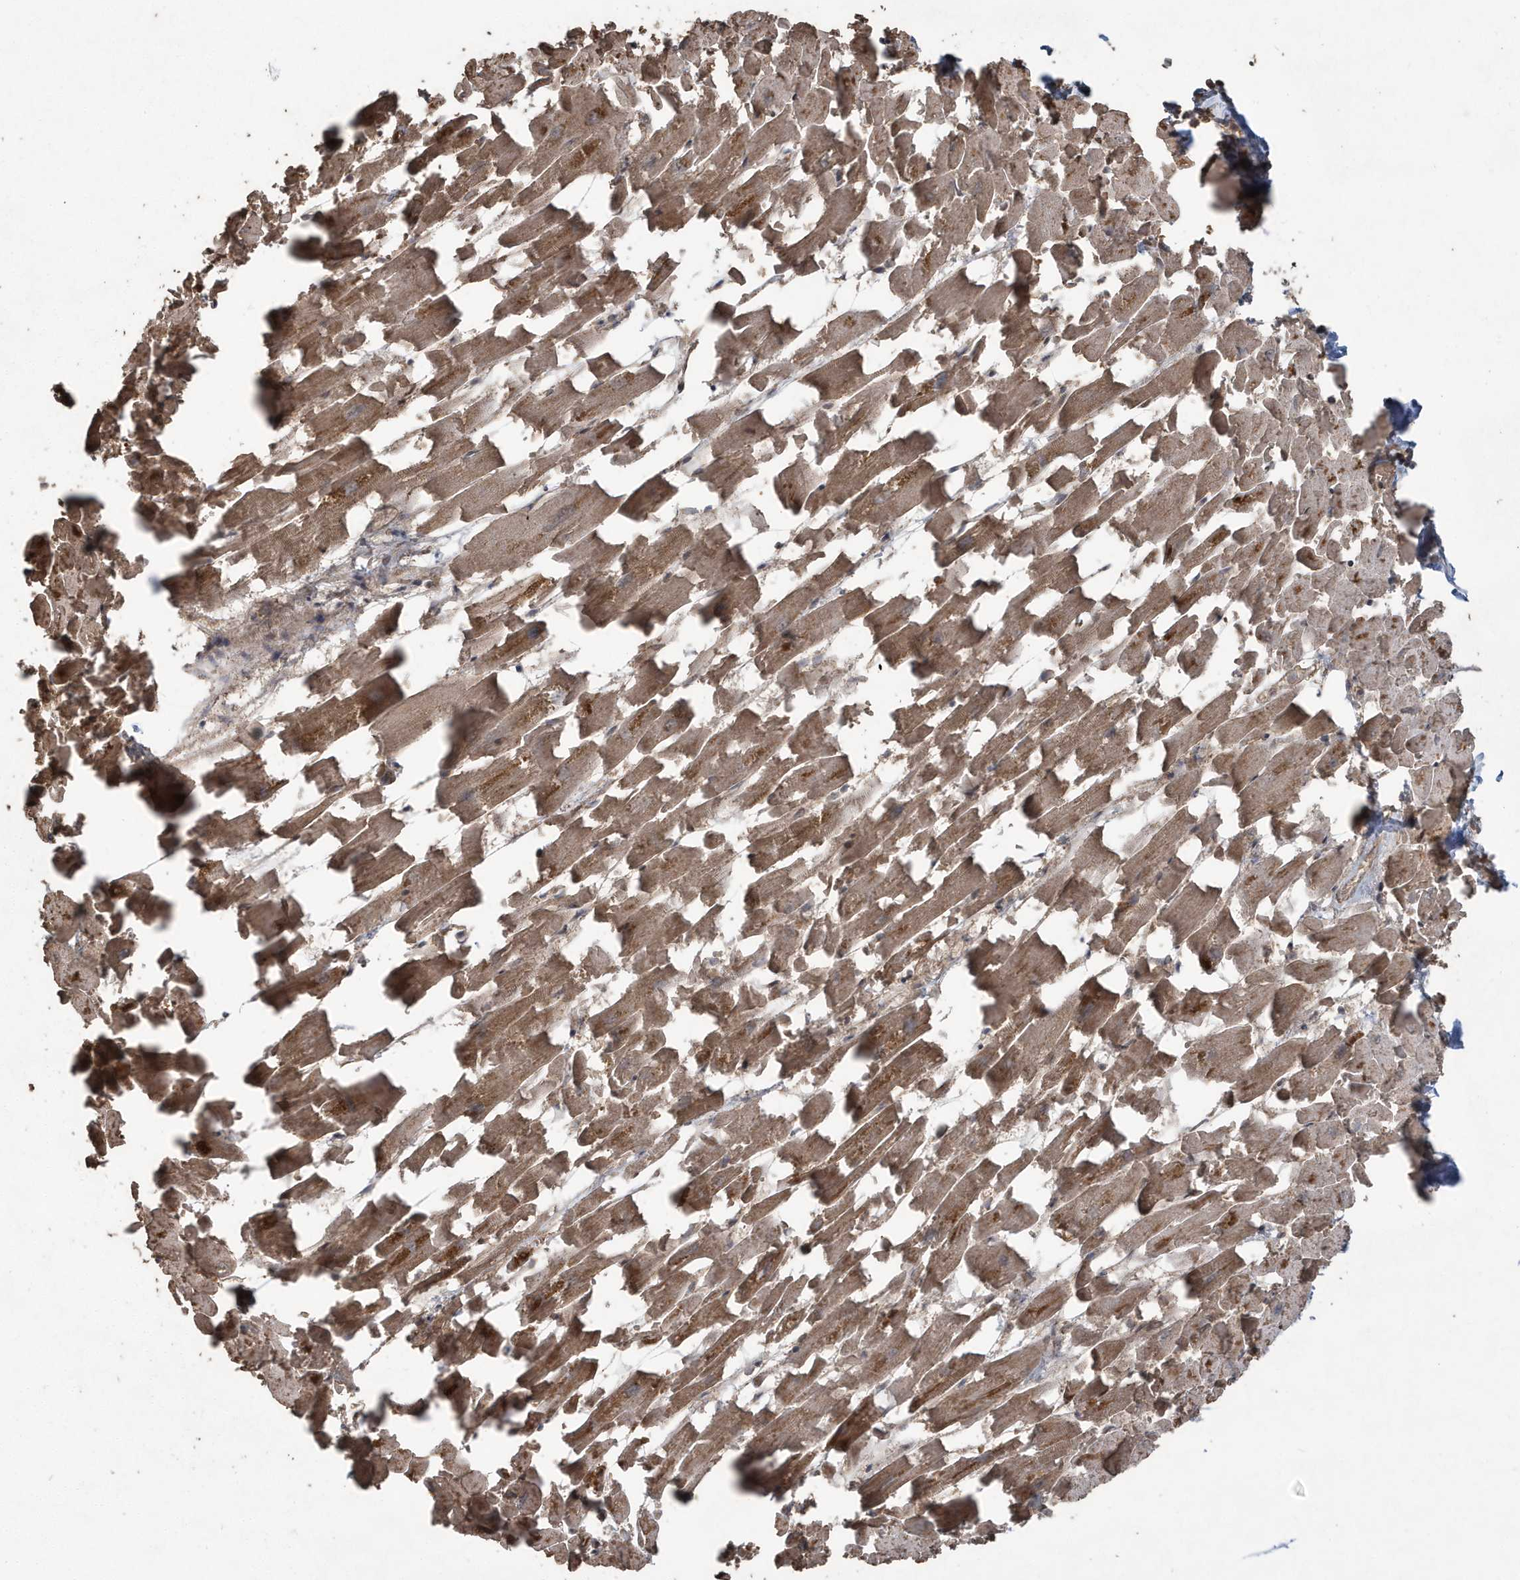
{"staining": {"intensity": "moderate", "quantity": ">75%", "location": "cytoplasmic/membranous"}, "tissue": "heart muscle", "cell_type": "Cardiomyocytes", "image_type": "normal", "snomed": [{"axis": "morphology", "description": "Normal tissue, NOS"}, {"axis": "topography", "description": "Heart"}], "caption": "This photomicrograph displays immunohistochemistry staining of normal heart muscle, with medium moderate cytoplasmic/membranous positivity in approximately >75% of cardiomyocytes.", "gene": "PAXBP1", "patient": {"sex": "female", "age": 64}}